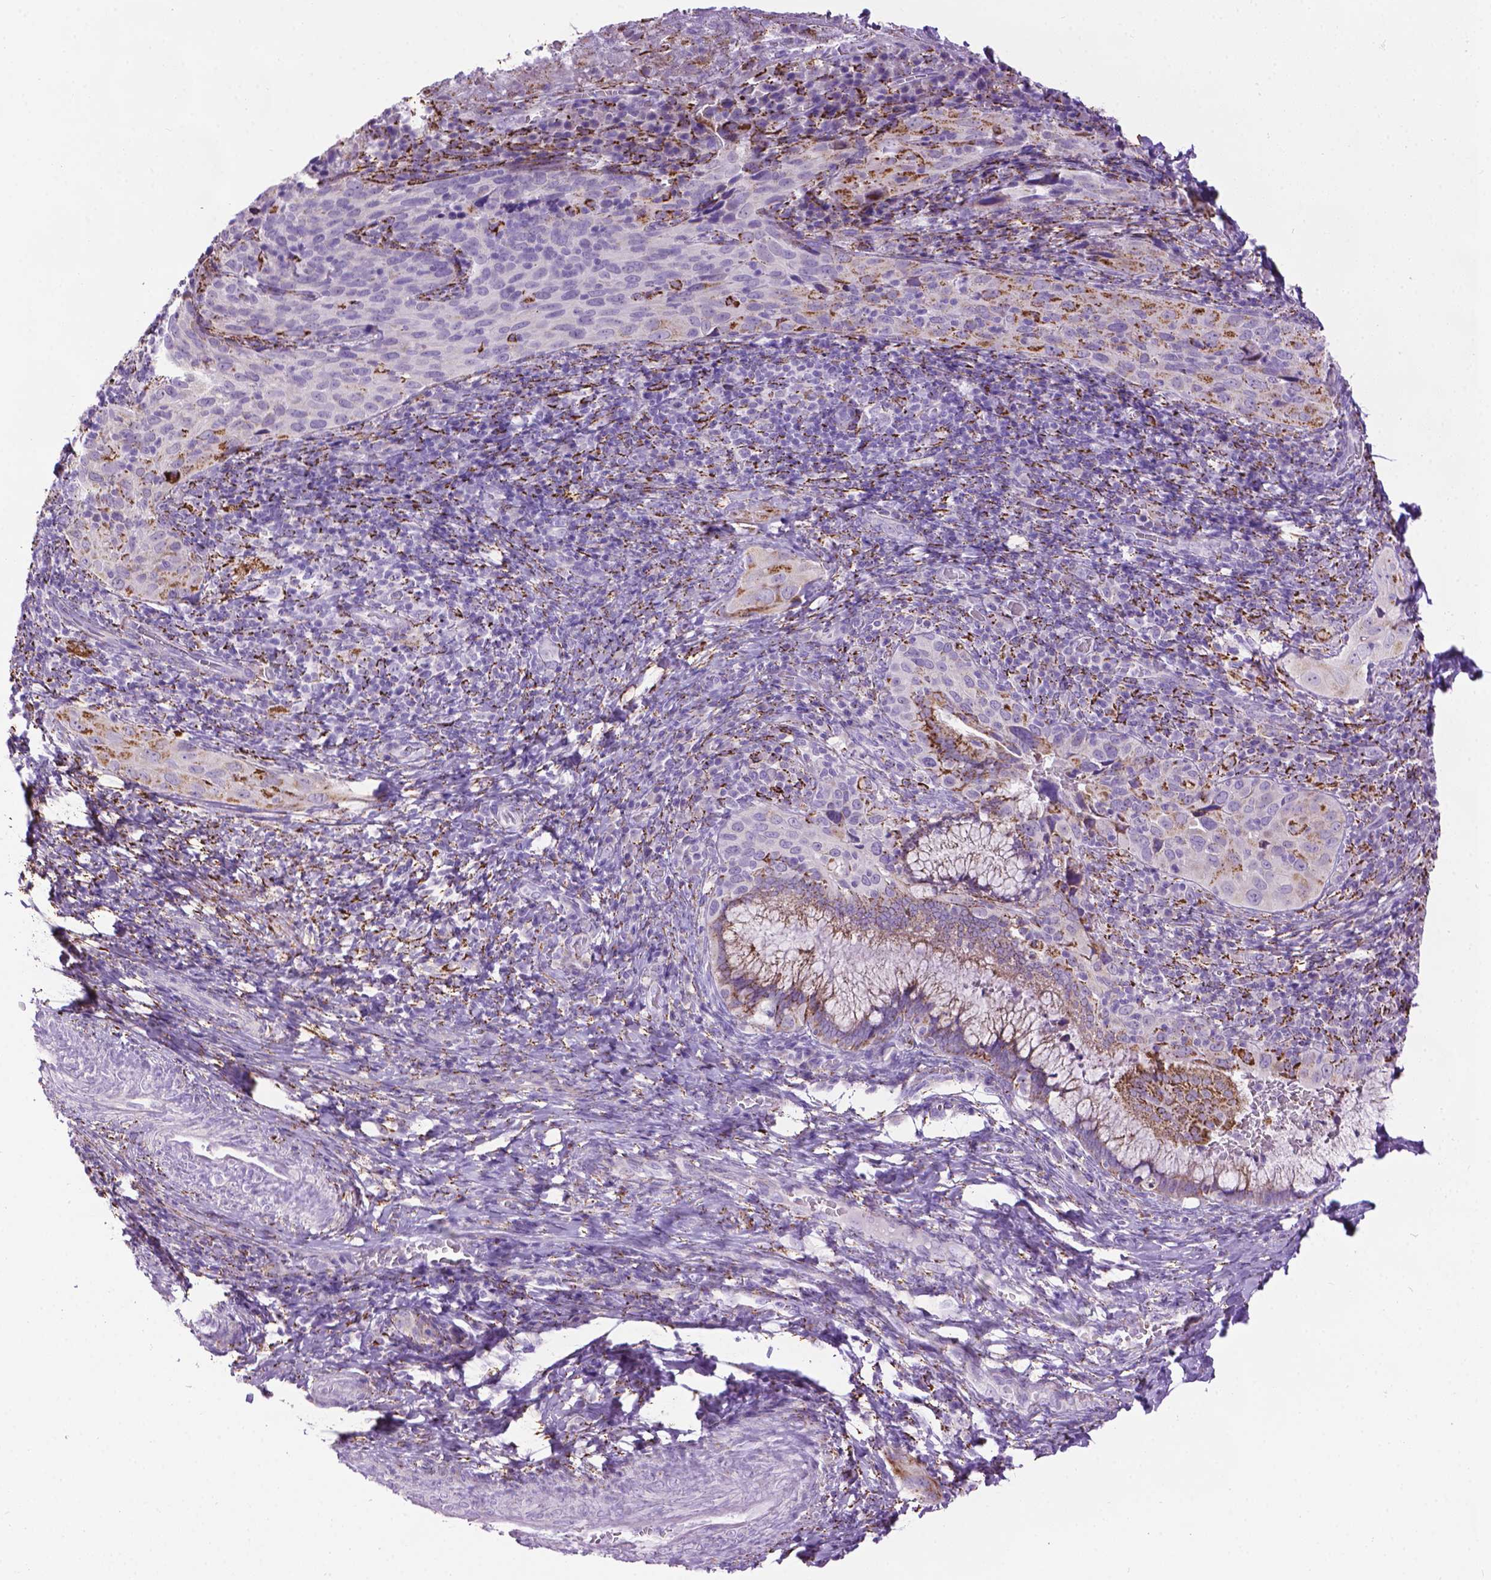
{"staining": {"intensity": "negative", "quantity": "none", "location": "none"}, "tissue": "cervical cancer", "cell_type": "Tumor cells", "image_type": "cancer", "snomed": [{"axis": "morphology", "description": "Normal tissue, NOS"}, {"axis": "morphology", "description": "Squamous cell carcinoma, NOS"}, {"axis": "topography", "description": "Cervix"}], "caption": "Cervical squamous cell carcinoma was stained to show a protein in brown. There is no significant positivity in tumor cells. (DAB immunohistochemistry (IHC) visualized using brightfield microscopy, high magnification).", "gene": "TMEM132E", "patient": {"sex": "female", "age": 51}}